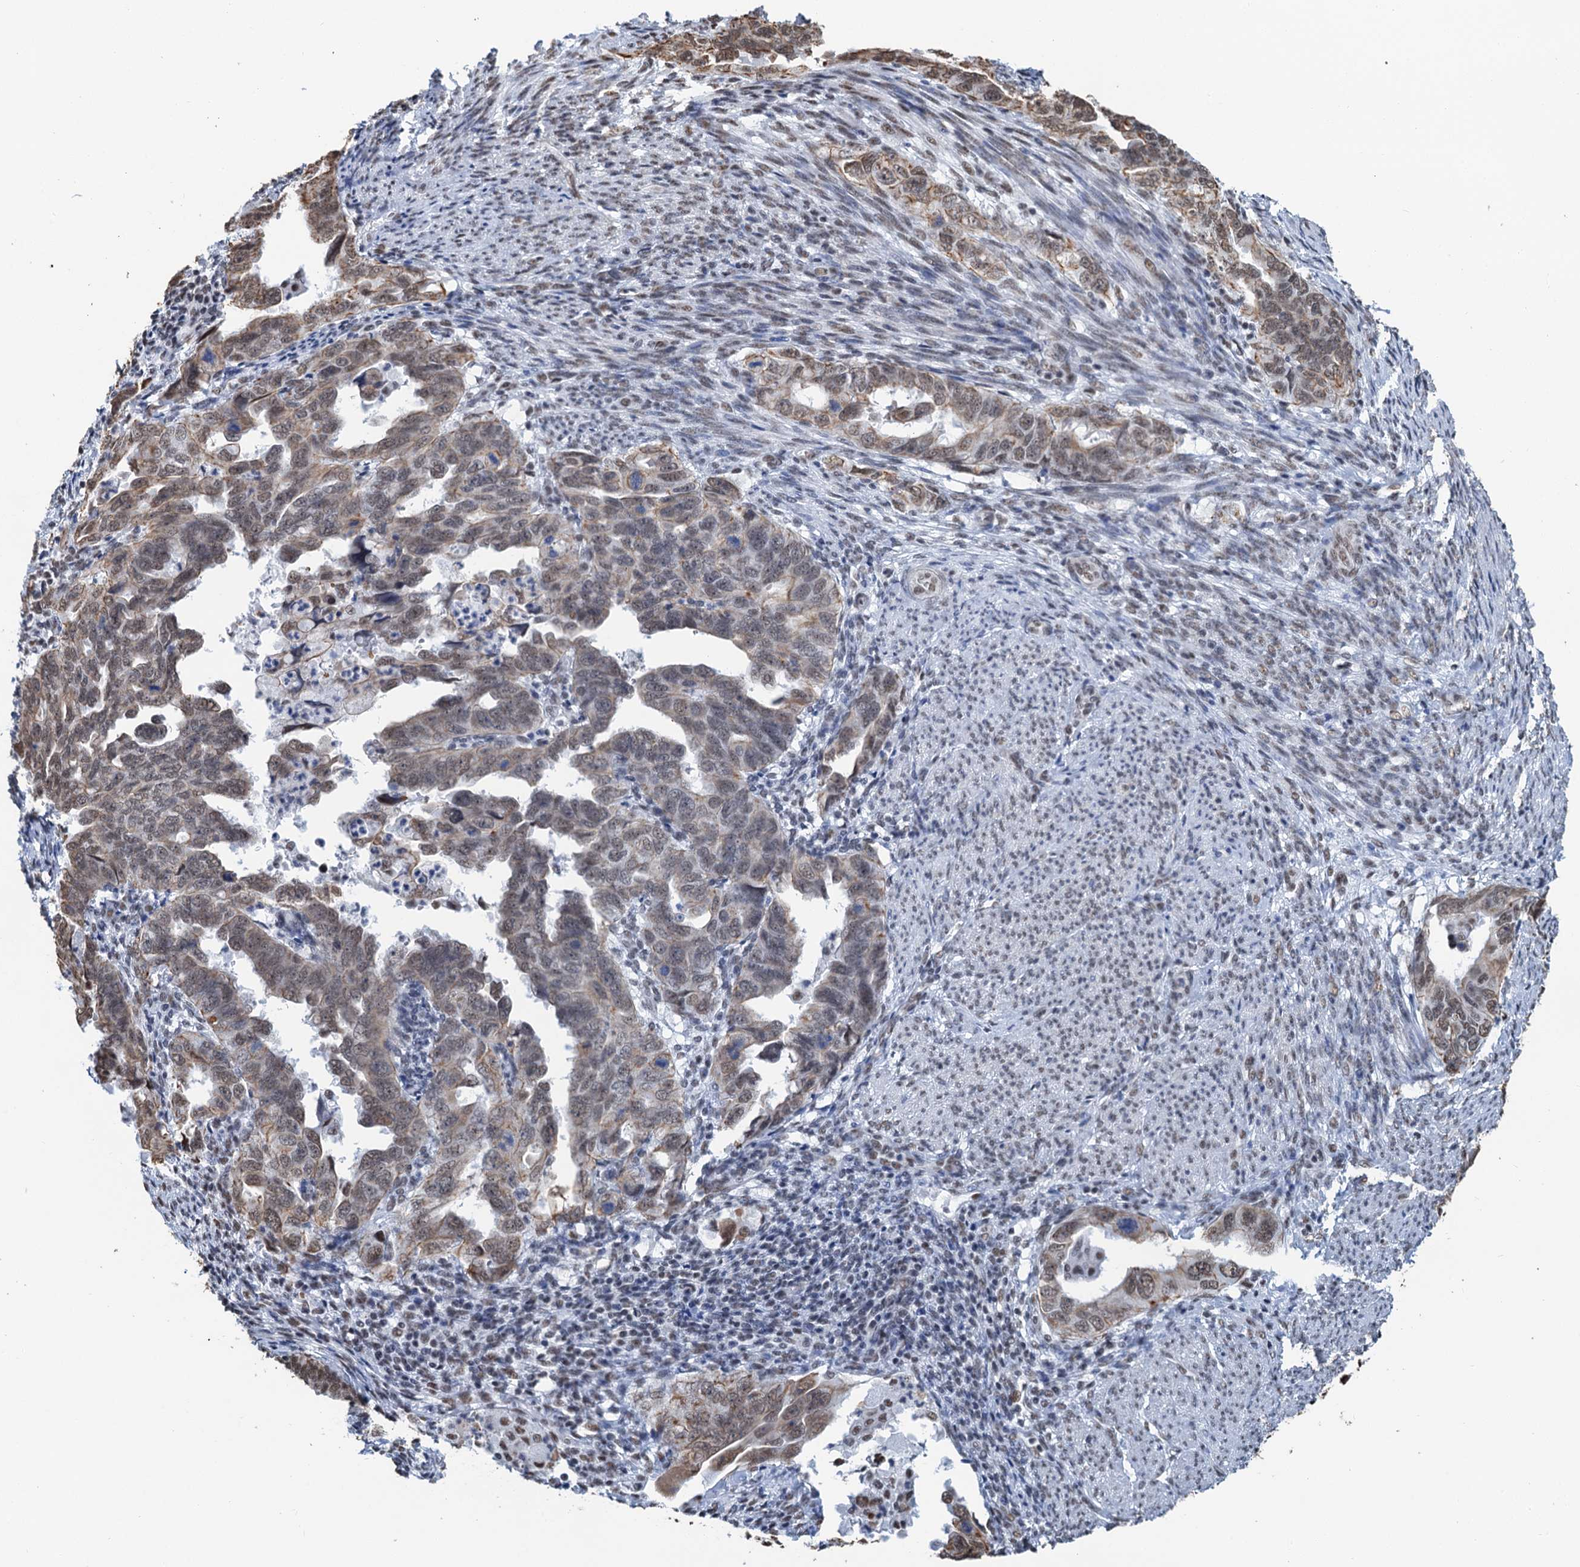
{"staining": {"intensity": "weak", "quantity": "25%-75%", "location": "cytoplasmic/membranous,nuclear"}, "tissue": "endometrial cancer", "cell_type": "Tumor cells", "image_type": "cancer", "snomed": [{"axis": "morphology", "description": "Adenocarcinoma, NOS"}, {"axis": "topography", "description": "Endometrium"}], "caption": "A brown stain shows weak cytoplasmic/membranous and nuclear expression of a protein in adenocarcinoma (endometrial) tumor cells.", "gene": "ZNF609", "patient": {"sex": "female", "age": 65}}